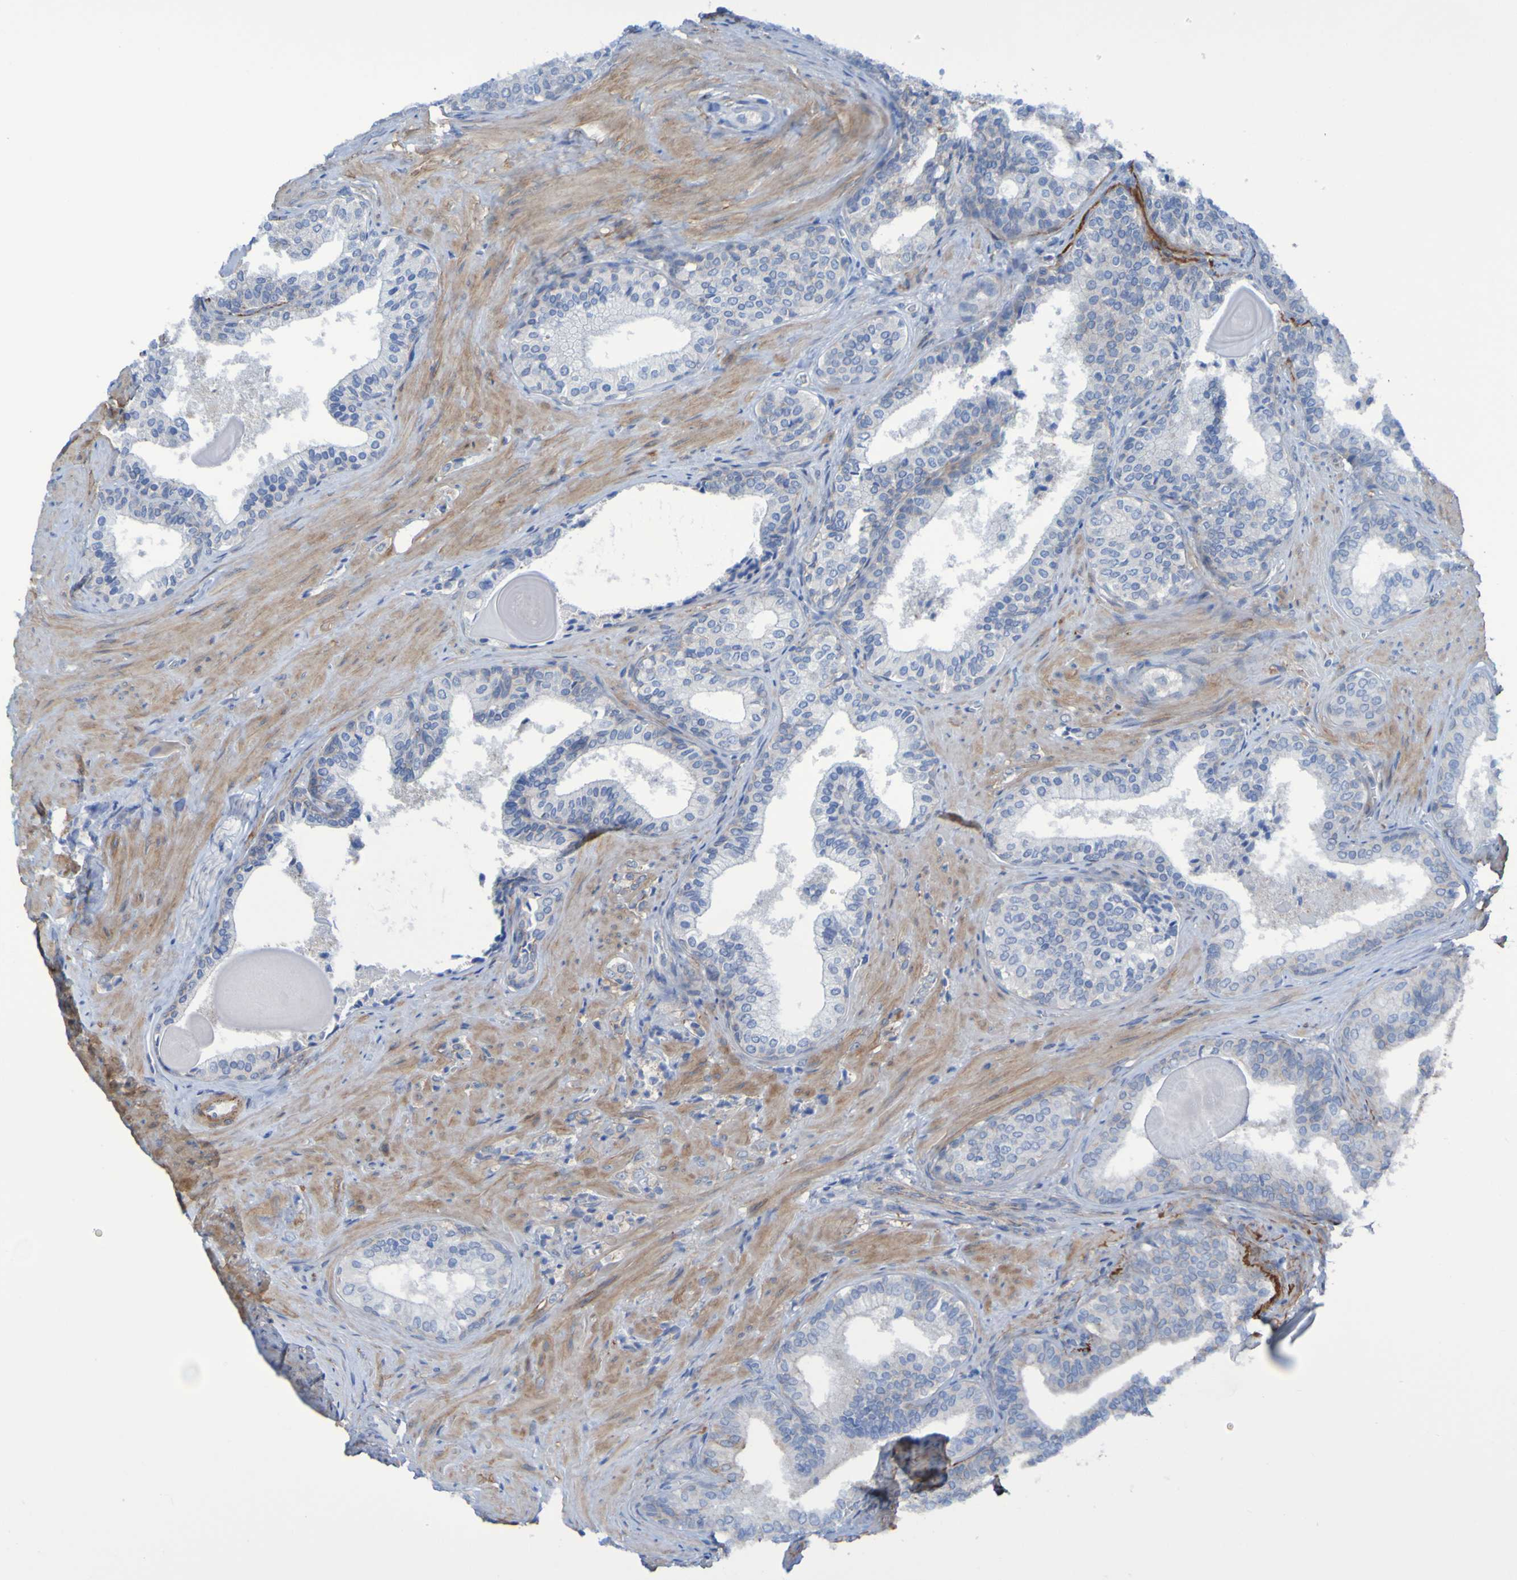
{"staining": {"intensity": "negative", "quantity": "none", "location": "none"}, "tissue": "prostate cancer", "cell_type": "Tumor cells", "image_type": "cancer", "snomed": [{"axis": "morphology", "description": "Adenocarcinoma, Low grade"}, {"axis": "topography", "description": "Prostate"}], "caption": "DAB (3,3'-diaminobenzidine) immunohistochemical staining of human low-grade adenocarcinoma (prostate) reveals no significant expression in tumor cells.", "gene": "LPP", "patient": {"sex": "male", "age": 60}}